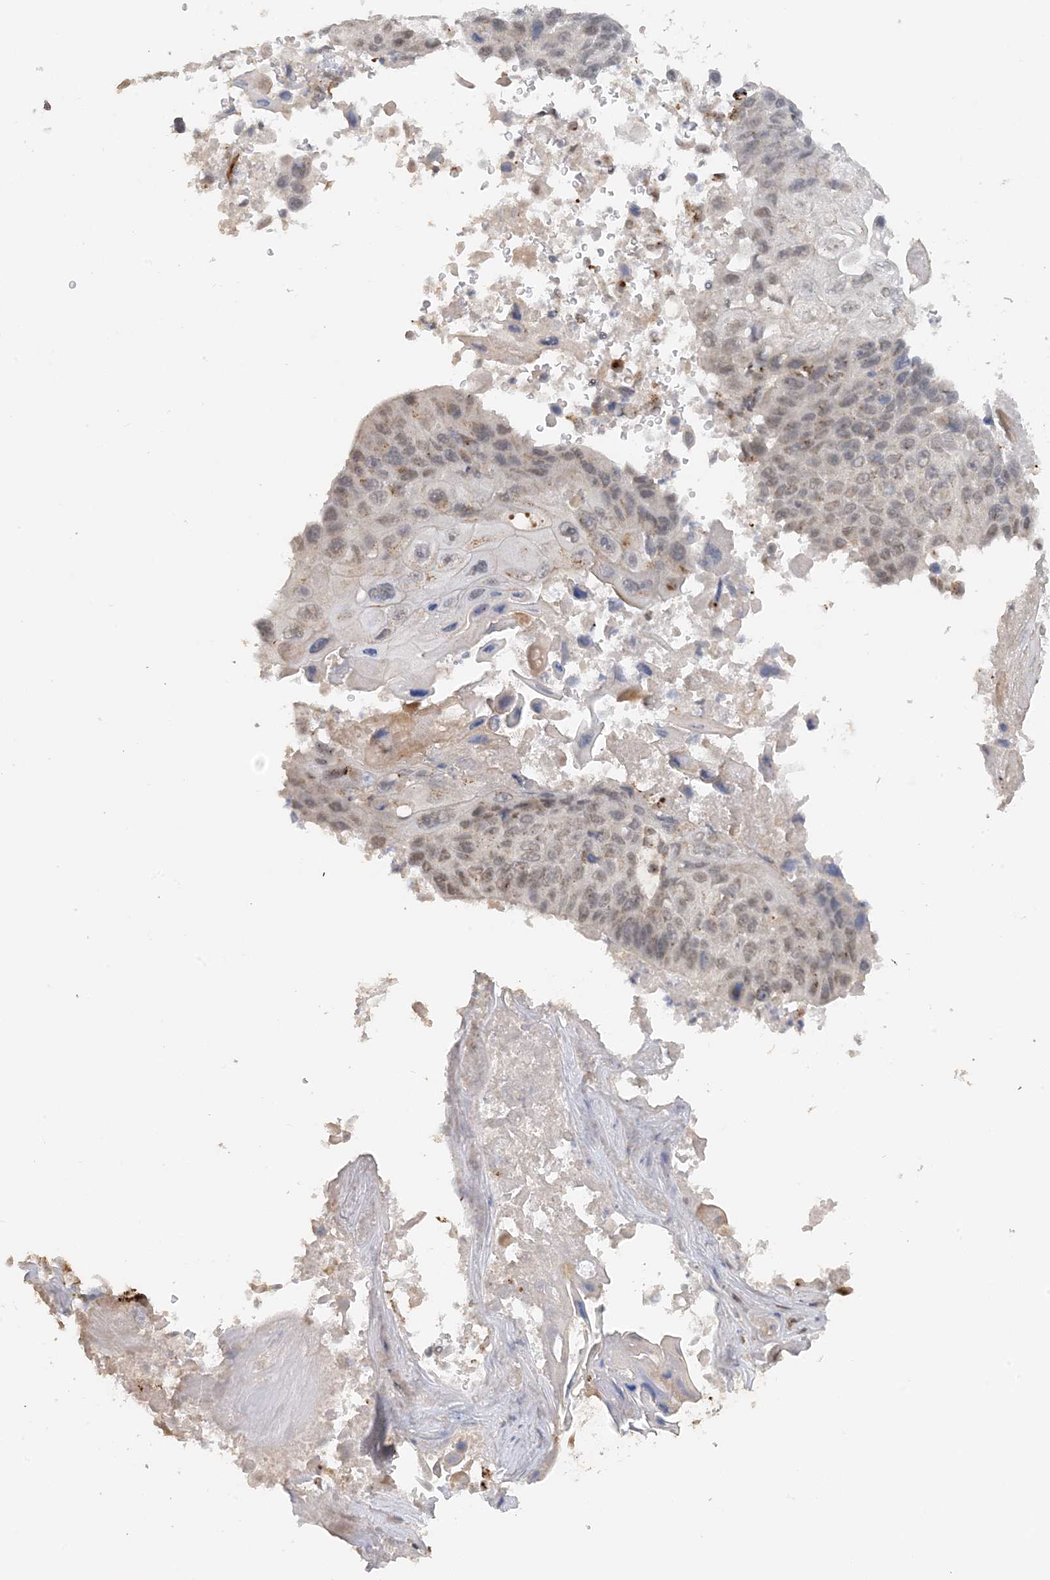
{"staining": {"intensity": "weak", "quantity": "25%-75%", "location": "nuclear"}, "tissue": "lung cancer", "cell_type": "Tumor cells", "image_type": "cancer", "snomed": [{"axis": "morphology", "description": "Squamous cell carcinoma, NOS"}, {"axis": "topography", "description": "Lung"}], "caption": "Lung cancer stained with a protein marker displays weak staining in tumor cells.", "gene": "ZCCHC4", "patient": {"sex": "male", "age": 61}}